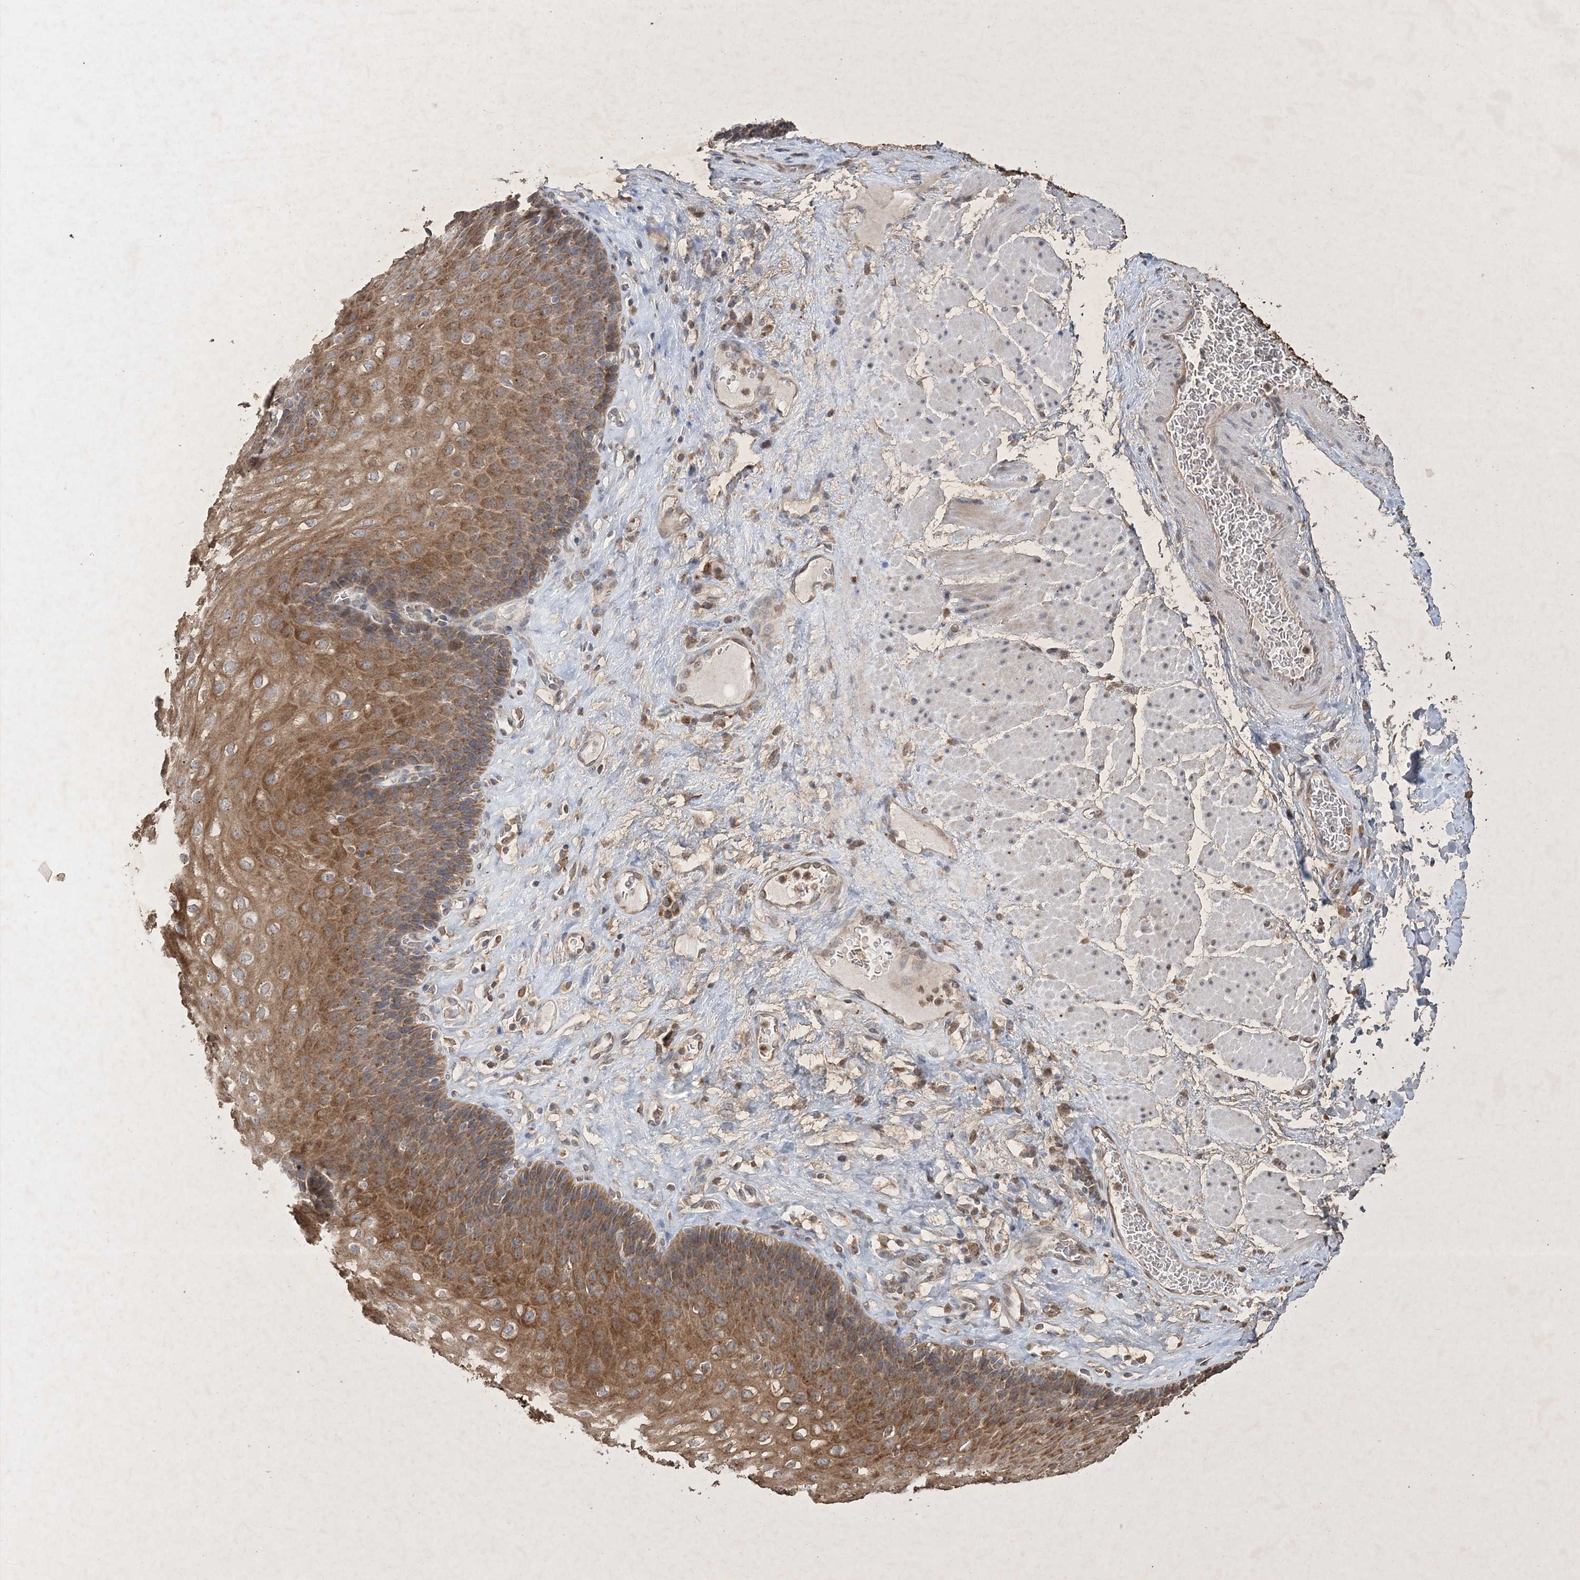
{"staining": {"intensity": "strong", "quantity": ">75%", "location": "cytoplasmic/membranous"}, "tissue": "esophagus", "cell_type": "Squamous epithelial cells", "image_type": "normal", "snomed": [{"axis": "morphology", "description": "Normal tissue, NOS"}, {"axis": "topography", "description": "Esophagus"}], "caption": "IHC micrograph of normal esophagus stained for a protein (brown), which displays high levels of strong cytoplasmic/membranous expression in approximately >75% of squamous epithelial cells.", "gene": "RAB14", "patient": {"sex": "female", "age": 66}}